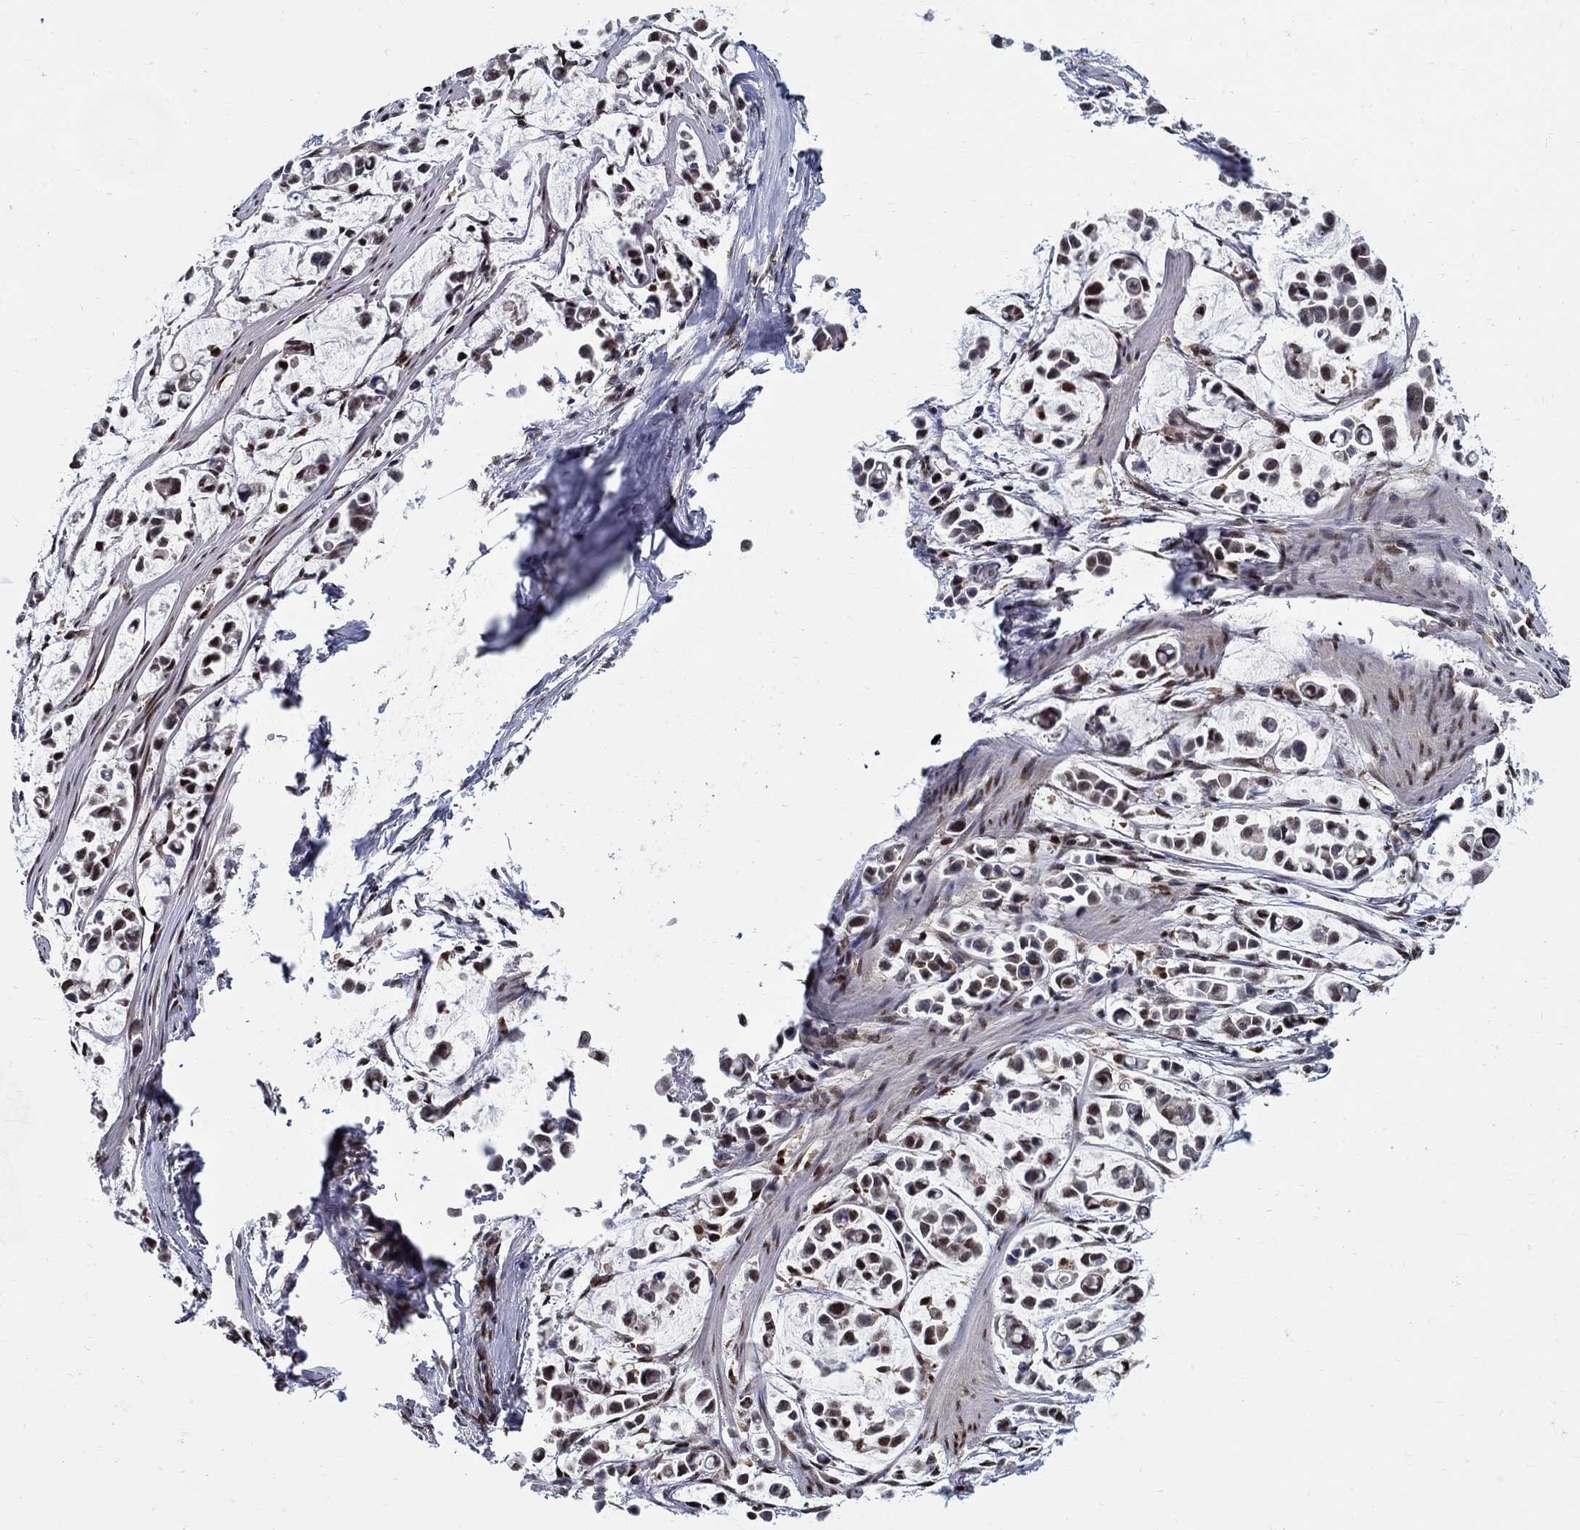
{"staining": {"intensity": "strong", "quantity": "25%-75%", "location": "nuclear"}, "tissue": "stomach cancer", "cell_type": "Tumor cells", "image_type": "cancer", "snomed": [{"axis": "morphology", "description": "Adenocarcinoma, NOS"}, {"axis": "topography", "description": "Stomach"}], "caption": "Protein expression by immunohistochemistry shows strong nuclear staining in approximately 25%-75% of tumor cells in stomach adenocarcinoma.", "gene": "ZNF594", "patient": {"sex": "male", "age": 82}}